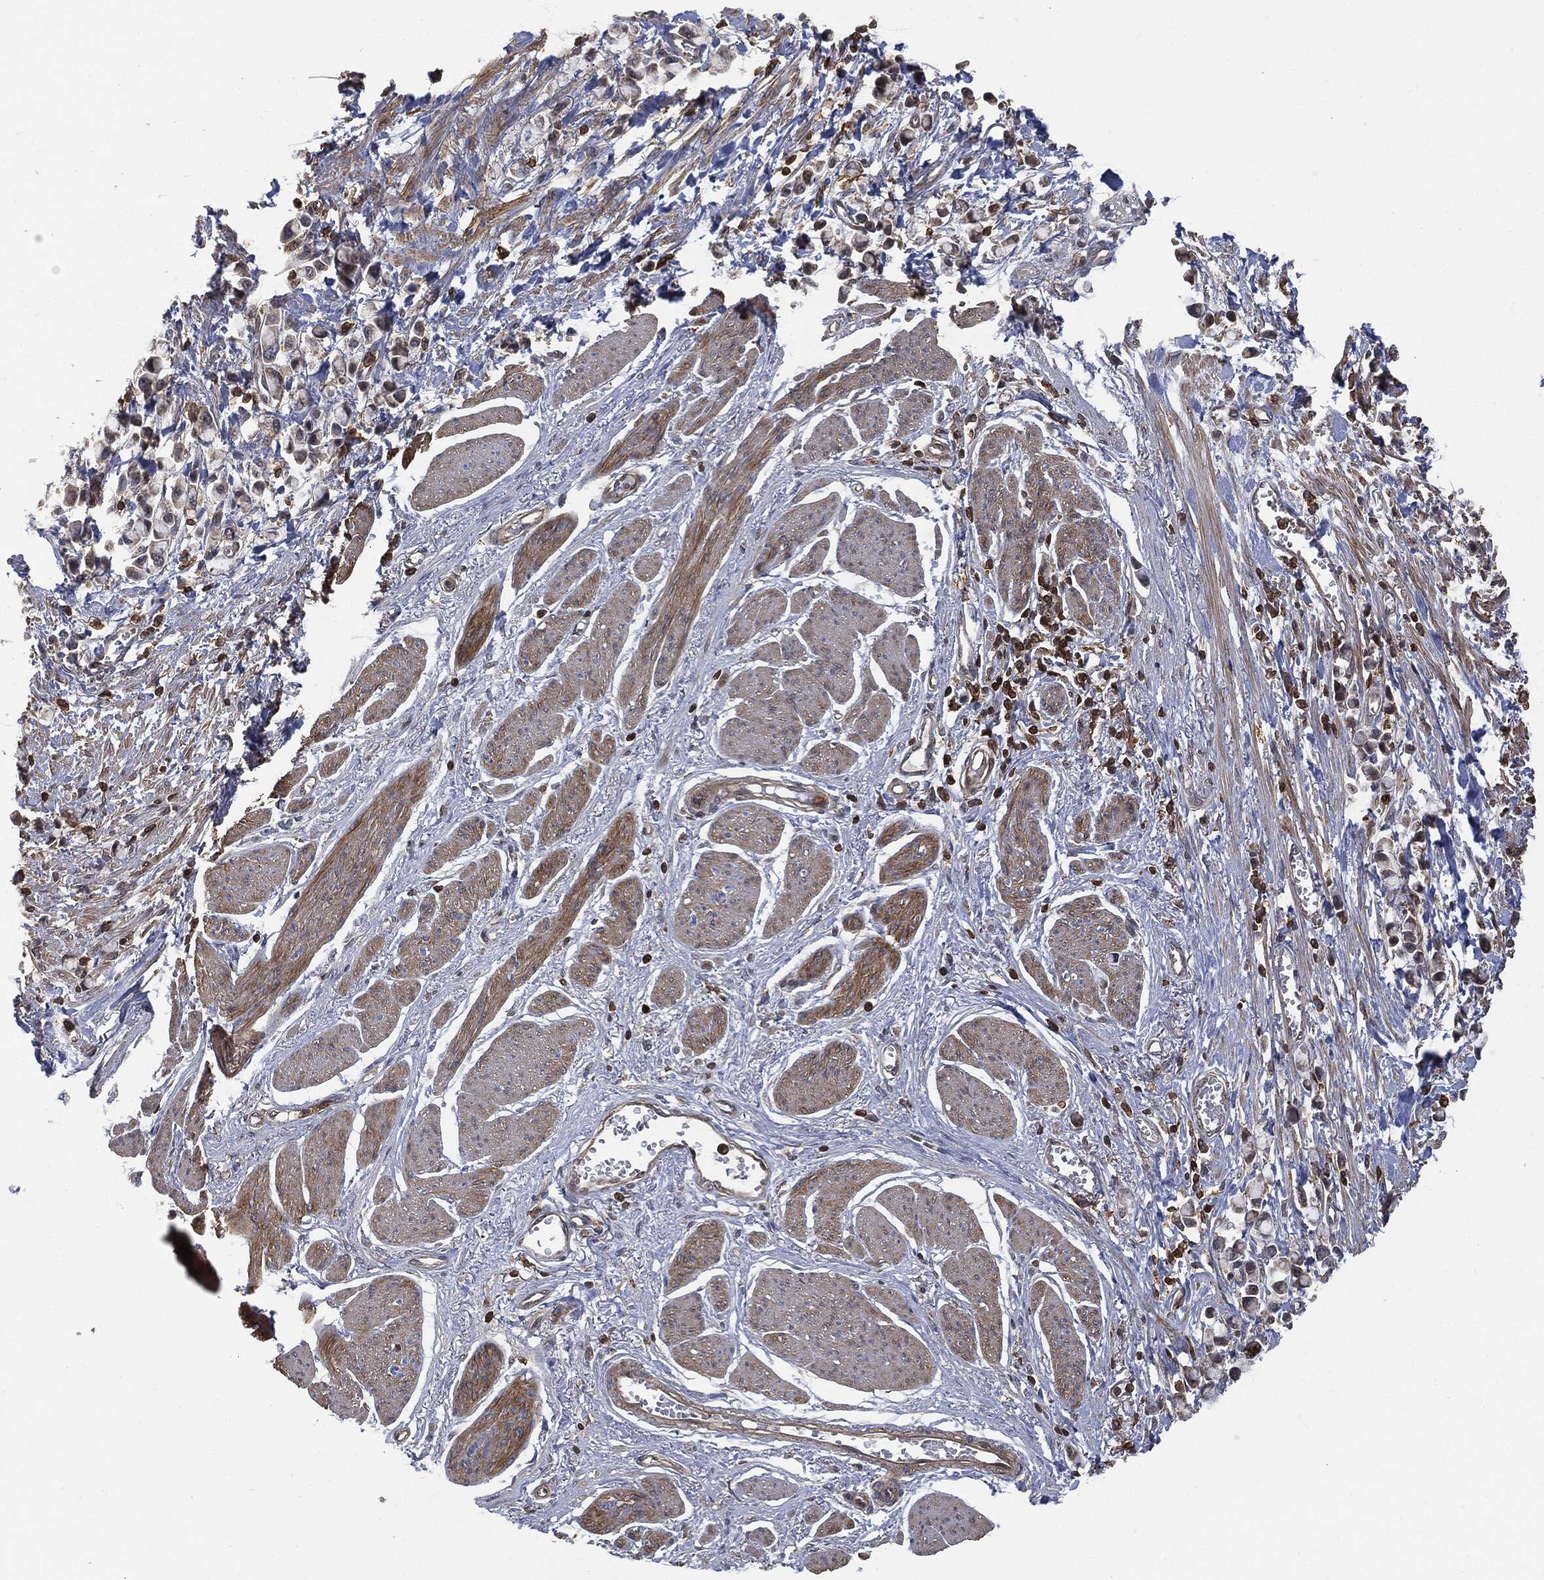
{"staining": {"intensity": "negative", "quantity": "none", "location": "none"}, "tissue": "stomach cancer", "cell_type": "Tumor cells", "image_type": "cancer", "snomed": [{"axis": "morphology", "description": "Adenocarcinoma, NOS"}, {"axis": "topography", "description": "Stomach"}], "caption": "Immunohistochemistry (IHC) micrograph of human stomach cancer (adenocarcinoma) stained for a protein (brown), which shows no positivity in tumor cells.", "gene": "PSMB10", "patient": {"sex": "female", "age": 81}}